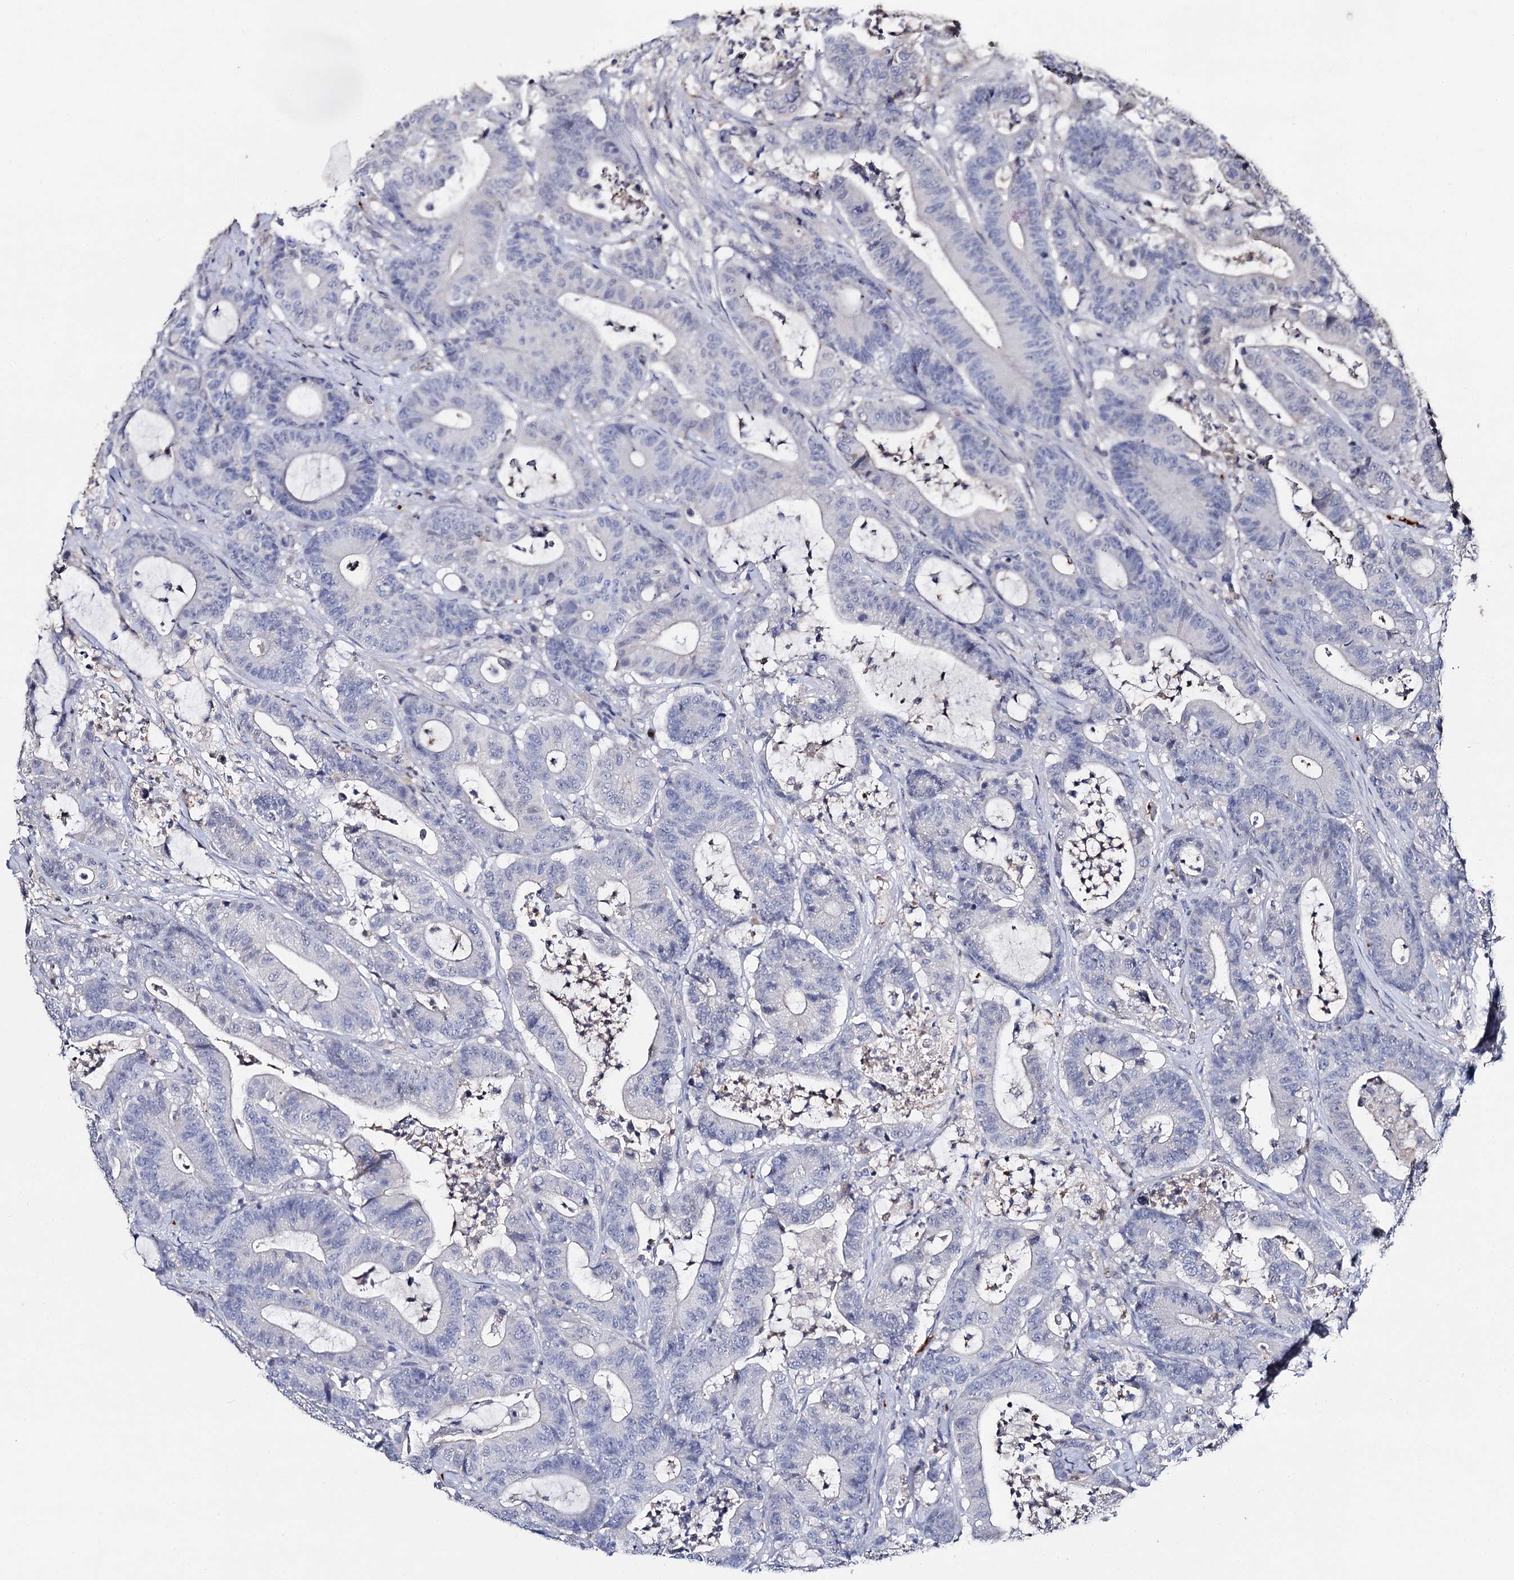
{"staining": {"intensity": "negative", "quantity": "none", "location": "none"}, "tissue": "colorectal cancer", "cell_type": "Tumor cells", "image_type": "cancer", "snomed": [{"axis": "morphology", "description": "Adenocarcinoma, NOS"}, {"axis": "topography", "description": "Colon"}], "caption": "This is an immunohistochemistry (IHC) image of human colorectal adenocarcinoma. There is no expression in tumor cells.", "gene": "DNAH6", "patient": {"sex": "female", "age": 84}}